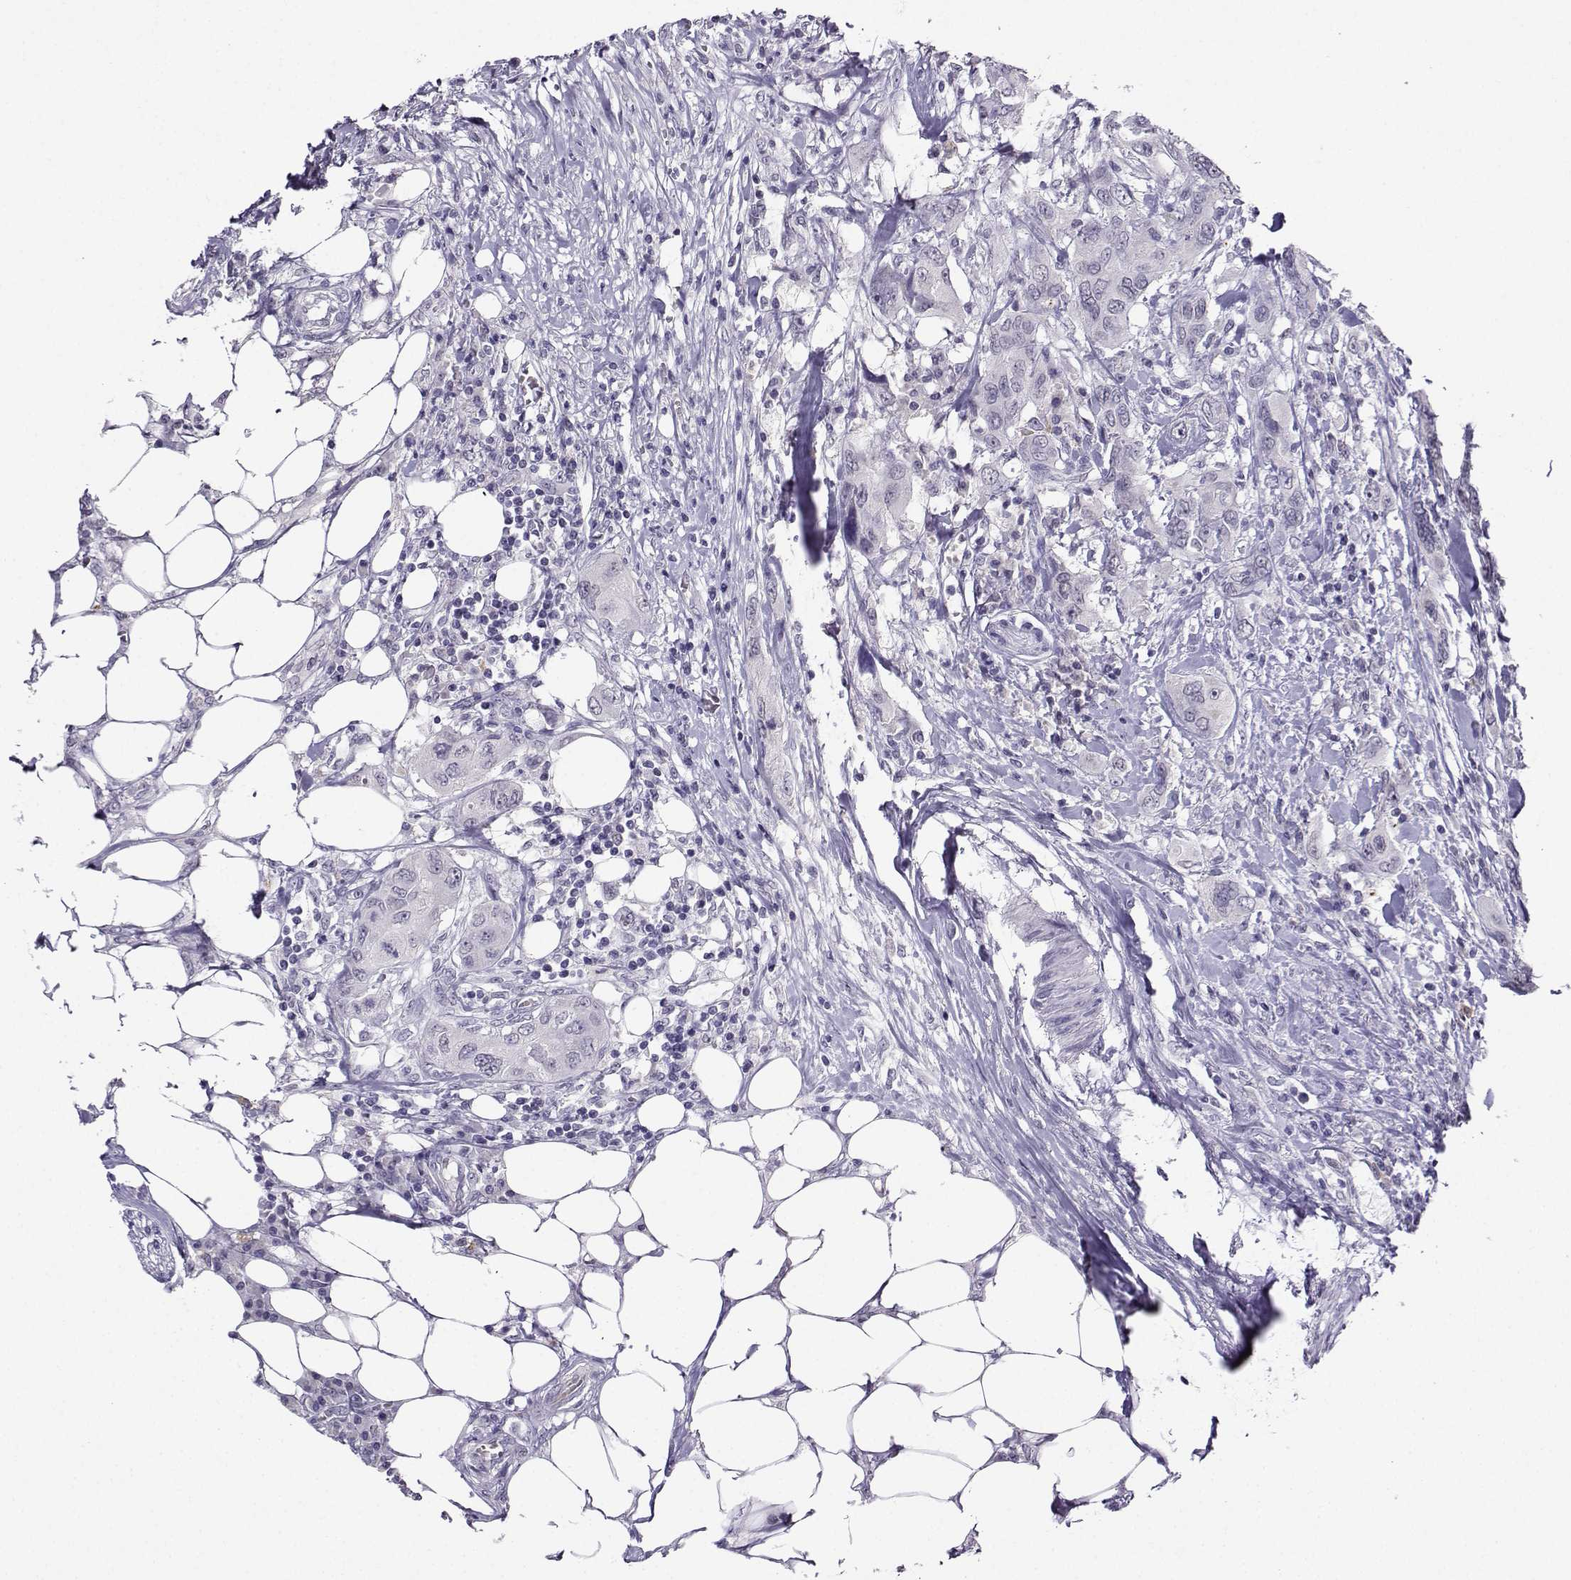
{"staining": {"intensity": "negative", "quantity": "none", "location": "none"}, "tissue": "urothelial cancer", "cell_type": "Tumor cells", "image_type": "cancer", "snomed": [{"axis": "morphology", "description": "Urothelial carcinoma, NOS"}, {"axis": "morphology", "description": "Urothelial carcinoma, High grade"}, {"axis": "topography", "description": "Urinary bladder"}], "caption": "An immunohistochemistry (IHC) photomicrograph of urothelial cancer is shown. There is no staining in tumor cells of urothelial cancer.", "gene": "LRFN2", "patient": {"sex": "male", "age": 63}}